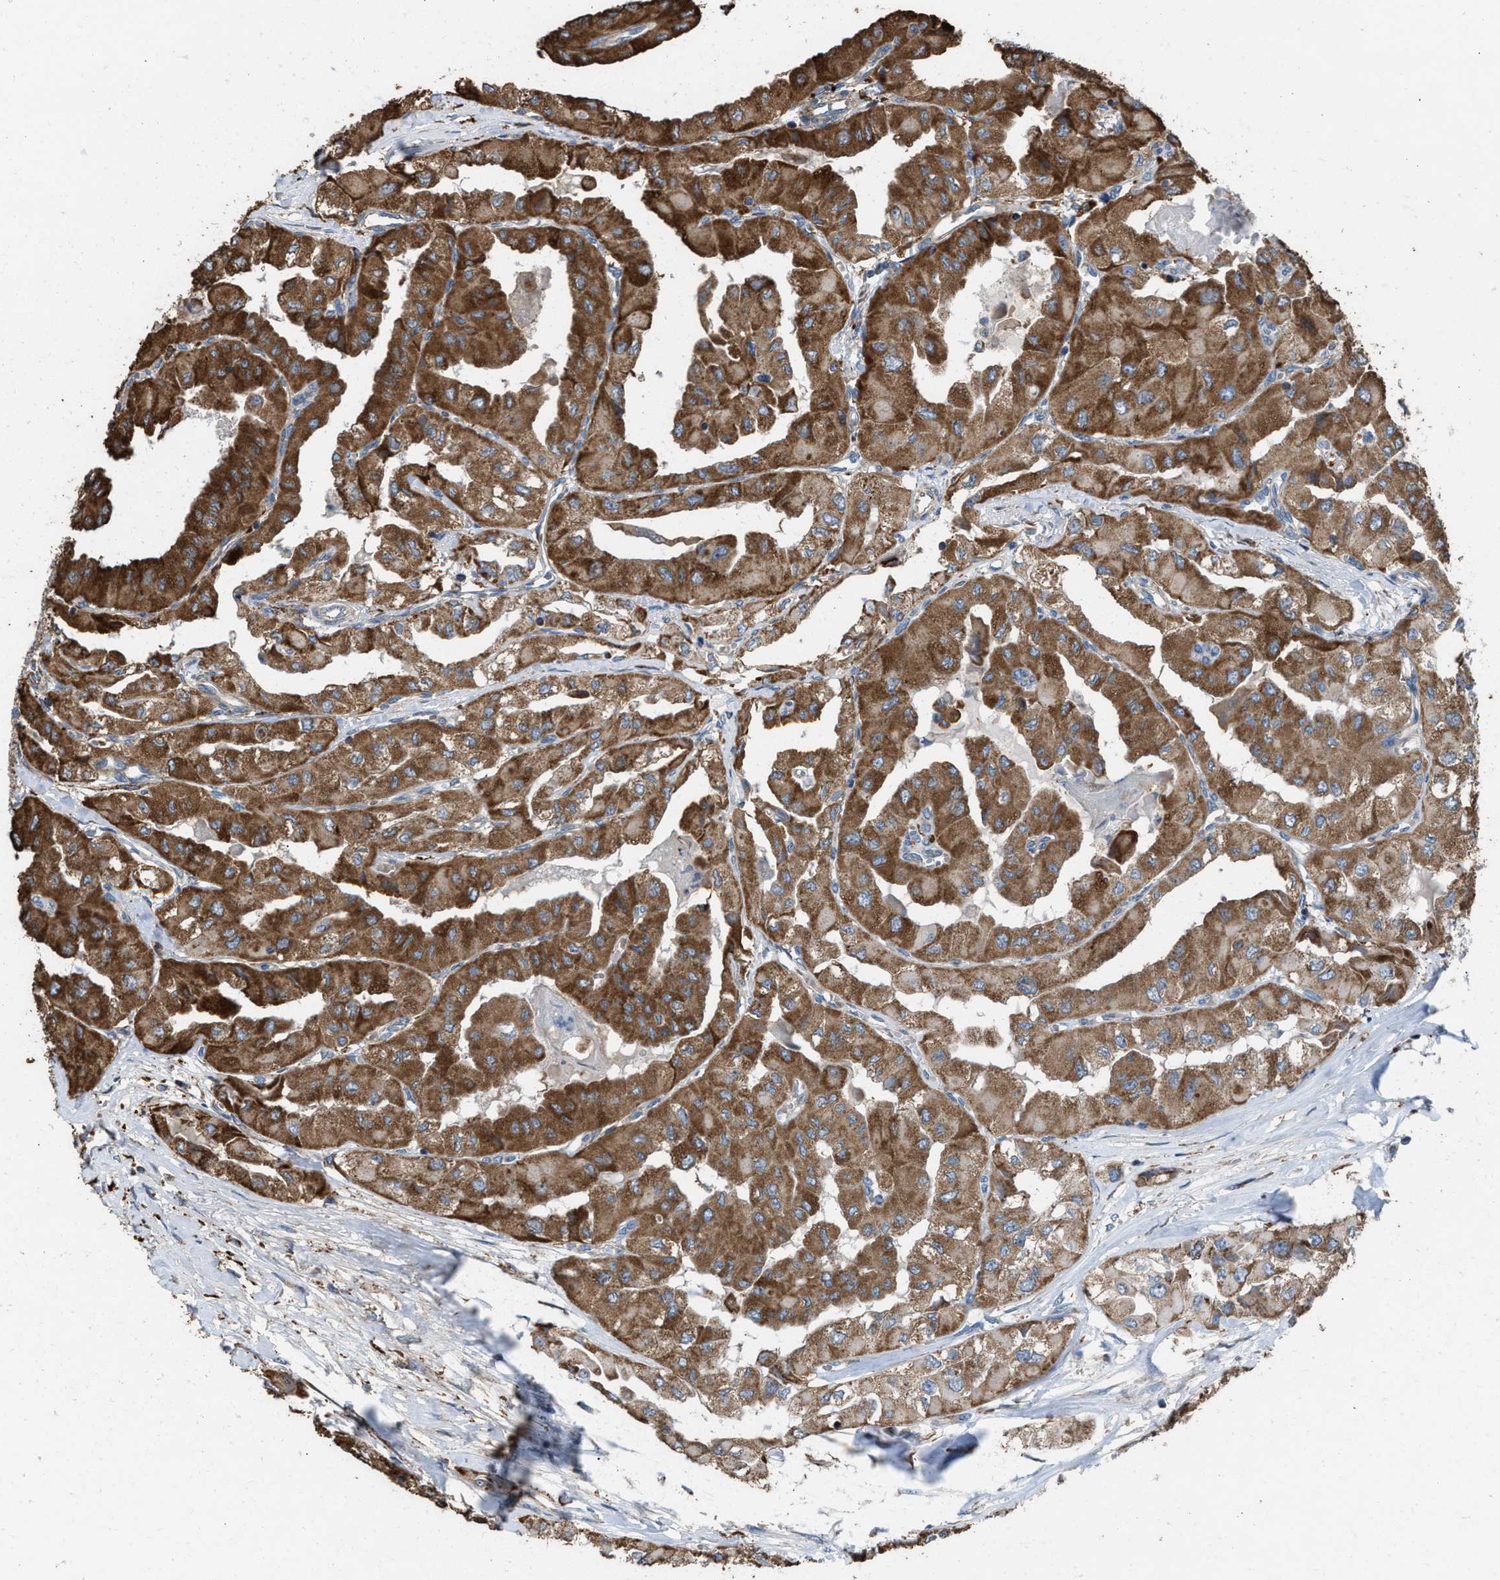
{"staining": {"intensity": "strong", "quantity": ">75%", "location": "cytoplasmic/membranous"}, "tissue": "thyroid cancer", "cell_type": "Tumor cells", "image_type": "cancer", "snomed": [{"axis": "morphology", "description": "Papillary adenocarcinoma, NOS"}, {"axis": "topography", "description": "Thyroid gland"}], "caption": "Immunohistochemistry histopathology image of thyroid cancer stained for a protein (brown), which shows high levels of strong cytoplasmic/membranous positivity in about >75% of tumor cells.", "gene": "SLC10A3", "patient": {"sex": "female", "age": 59}}